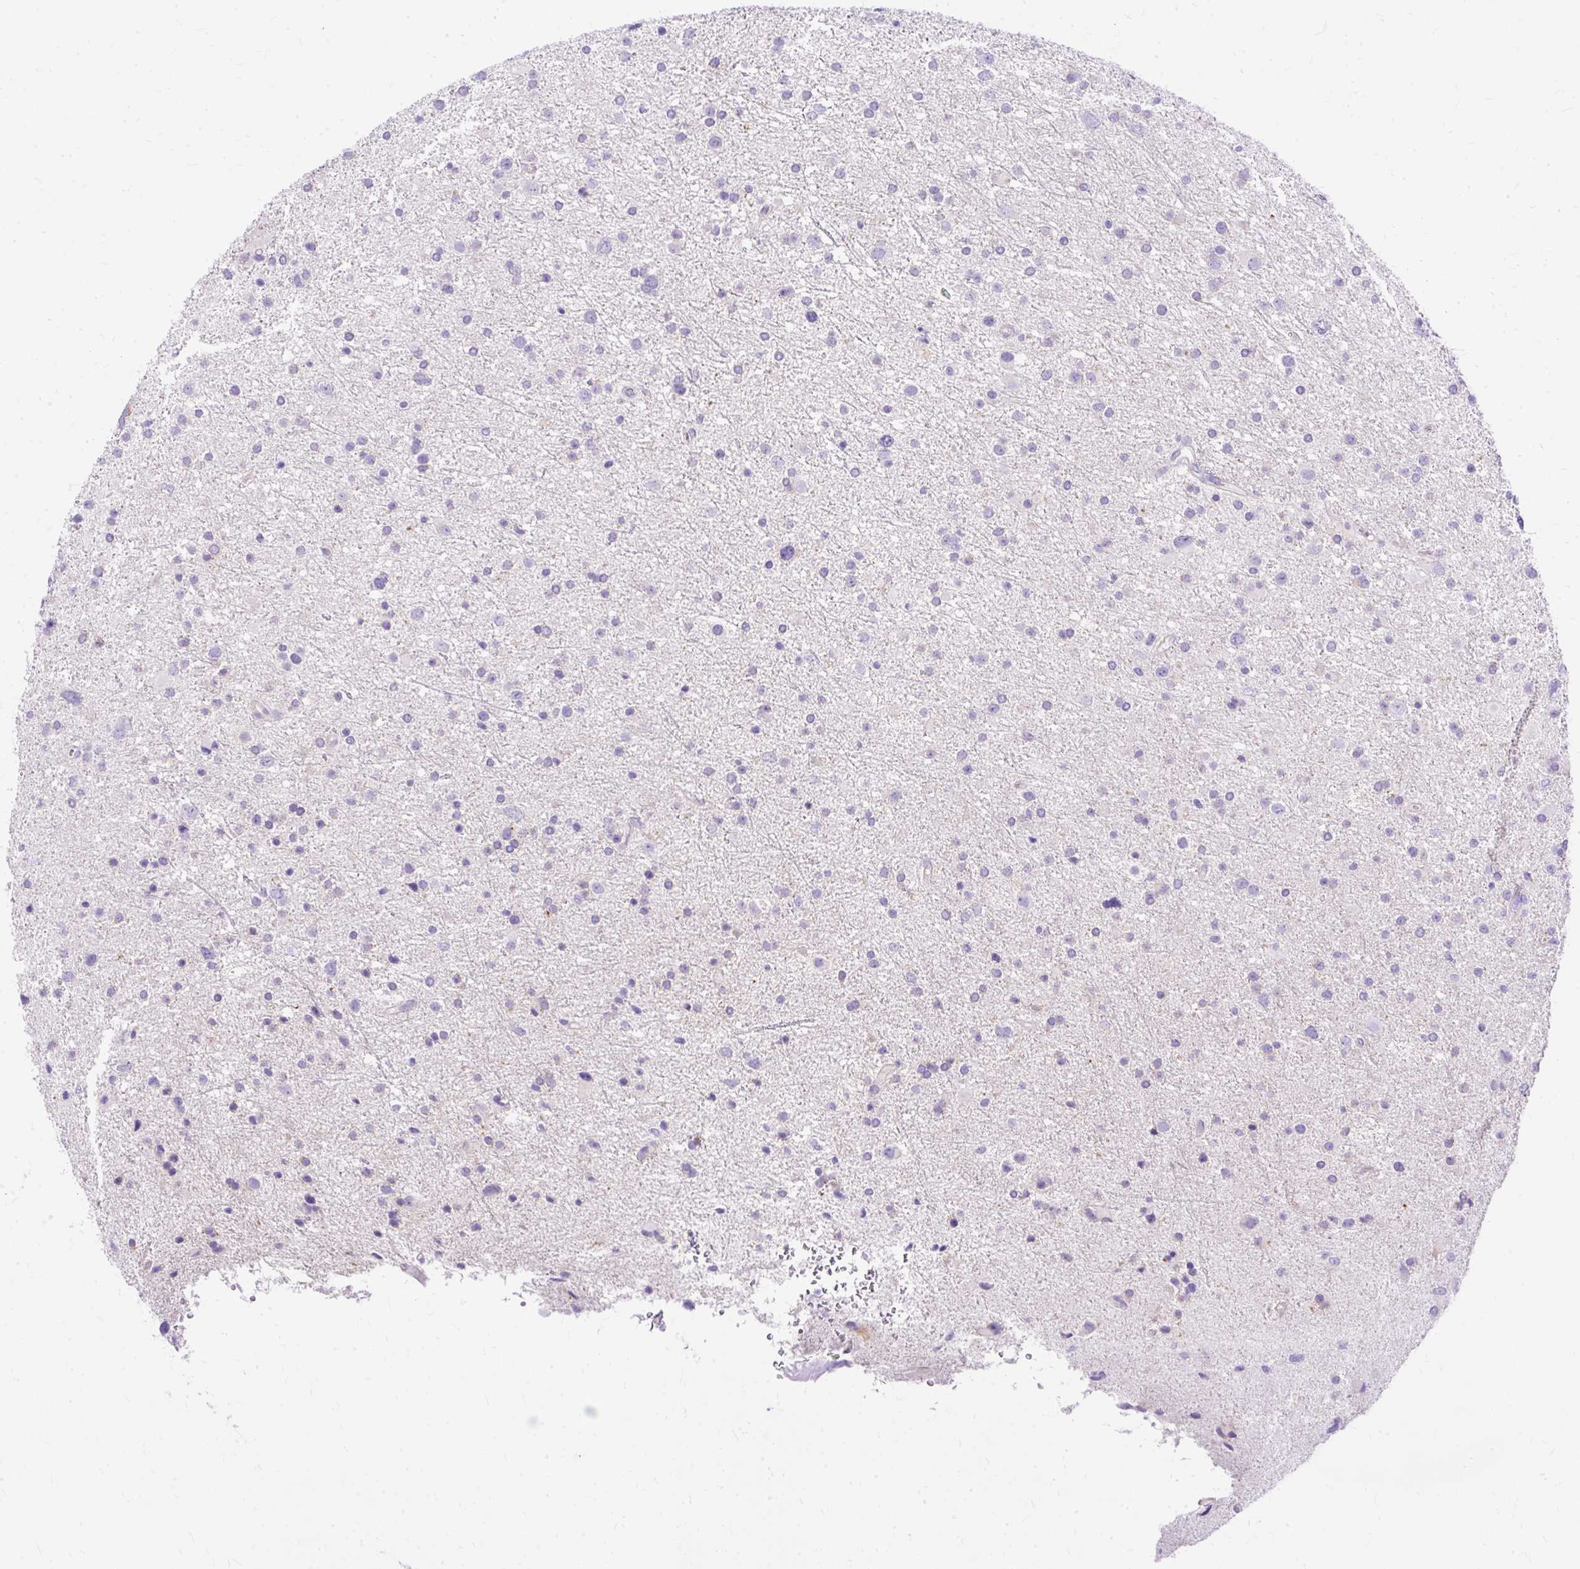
{"staining": {"intensity": "negative", "quantity": "none", "location": "none"}, "tissue": "glioma", "cell_type": "Tumor cells", "image_type": "cancer", "snomed": [{"axis": "morphology", "description": "Glioma, malignant, Low grade"}, {"axis": "topography", "description": "Brain"}], "caption": "An image of human malignant low-grade glioma is negative for staining in tumor cells.", "gene": "MYO6", "patient": {"sex": "female", "age": 32}}